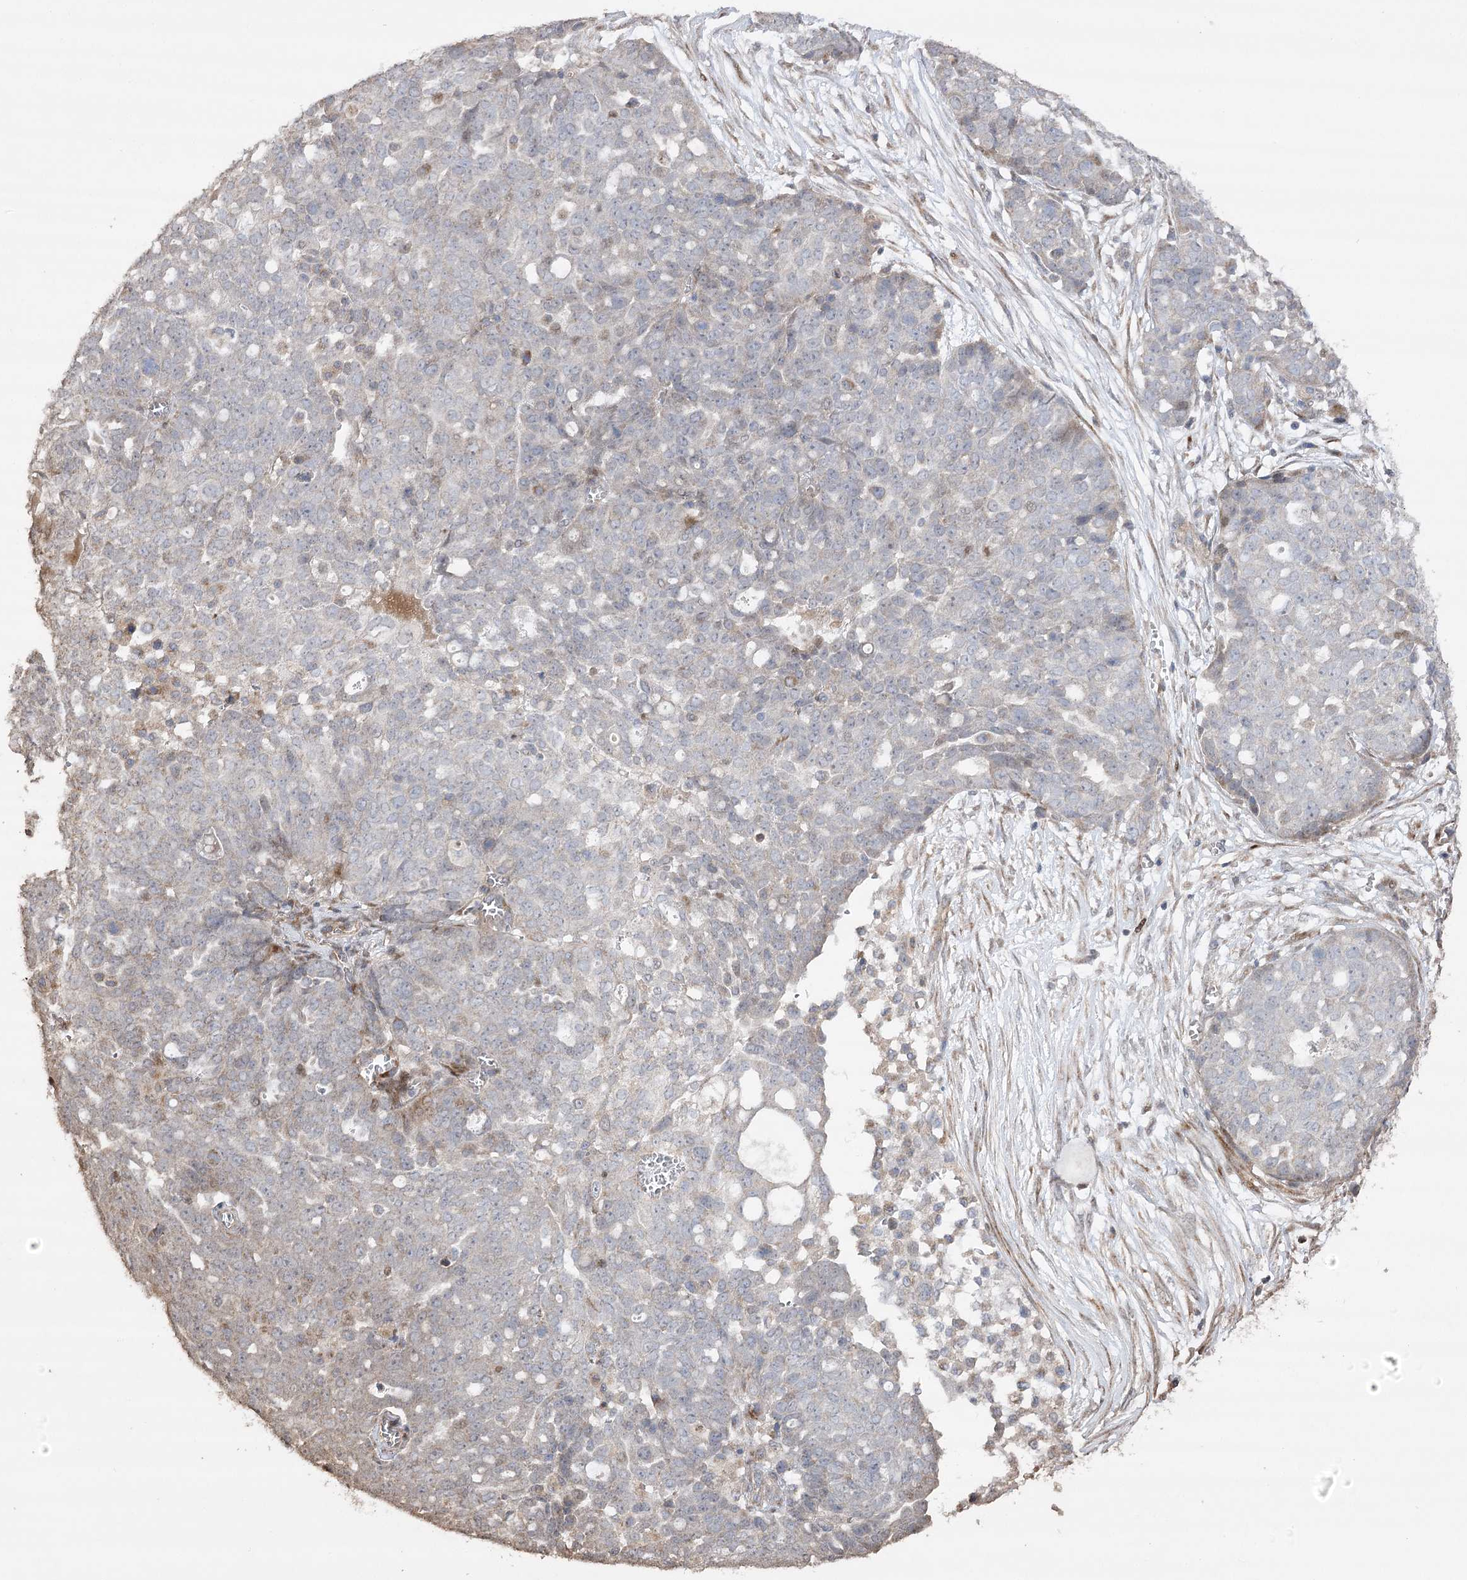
{"staining": {"intensity": "negative", "quantity": "none", "location": "none"}, "tissue": "ovarian cancer", "cell_type": "Tumor cells", "image_type": "cancer", "snomed": [{"axis": "morphology", "description": "Cystadenocarcinoma, serous, NOS"}, {"axis": "topography", "description": "Soft tissue"}, {"axis": "topography", "description": "Ovary"}], "caption": "The IHC image has no significant expression in tumor cells of serous cystadenocarcinoma (ovarian) tissue.", "gene": "OBSL1", "patient": {"sex": "female", "age": 57}}